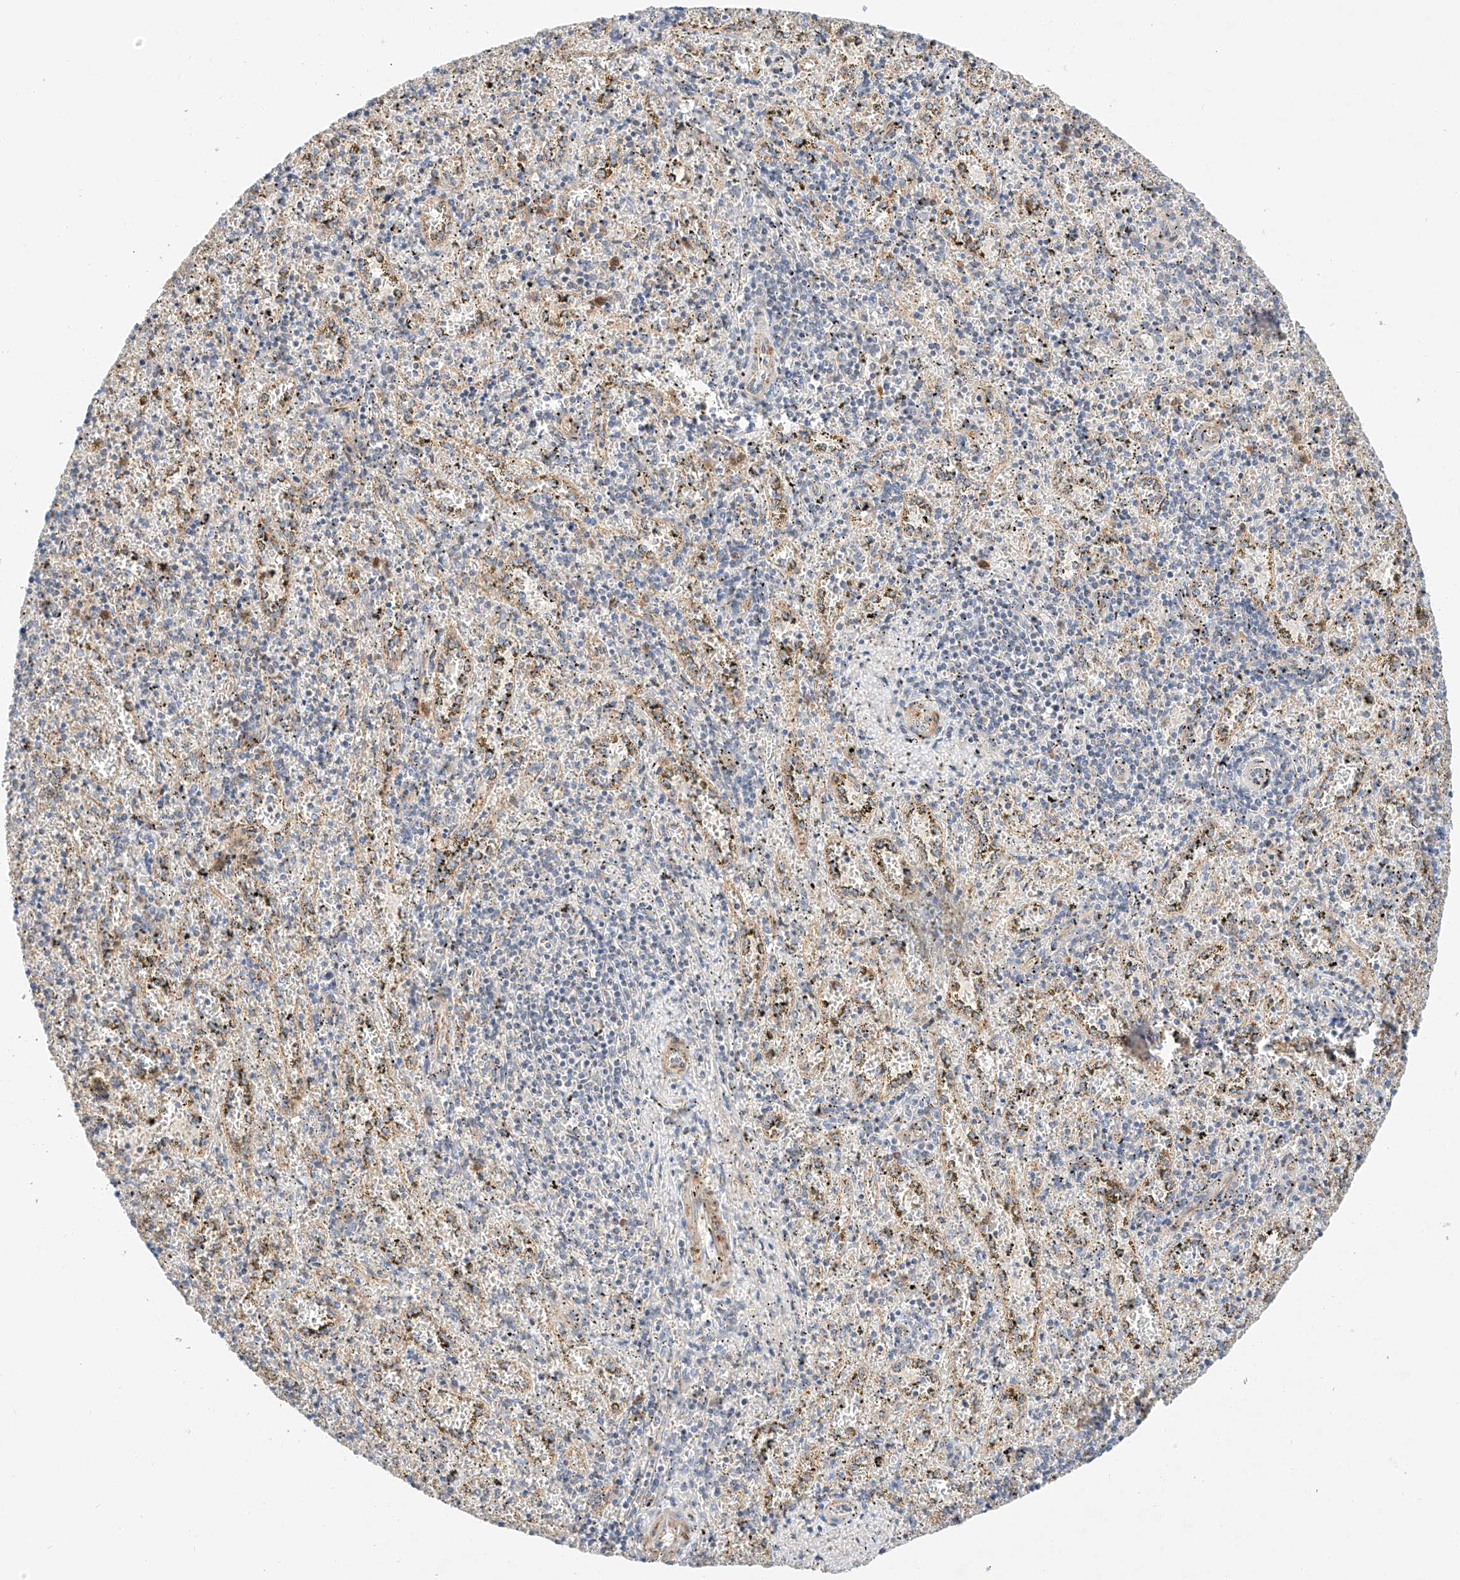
{"staining": {"intensity": "weak", "quantity": "<25%", "location": "cytoplasmic/membranous"}, "tissue": "spleen", "cell_type": "Cells in red pulp", "image_type": "normal", "snomed": [{"axis": "morphology", "description": "Normal tissue, NOS"}, {"axis": "topography", "description": "Spleen"}], "caption": "This is an IHC photomicrograph of unremarkable spleen. There is no staining in cells in red pulp.", "gene": "C6orf118", "patient": {"sex": "male", "age": 11}}